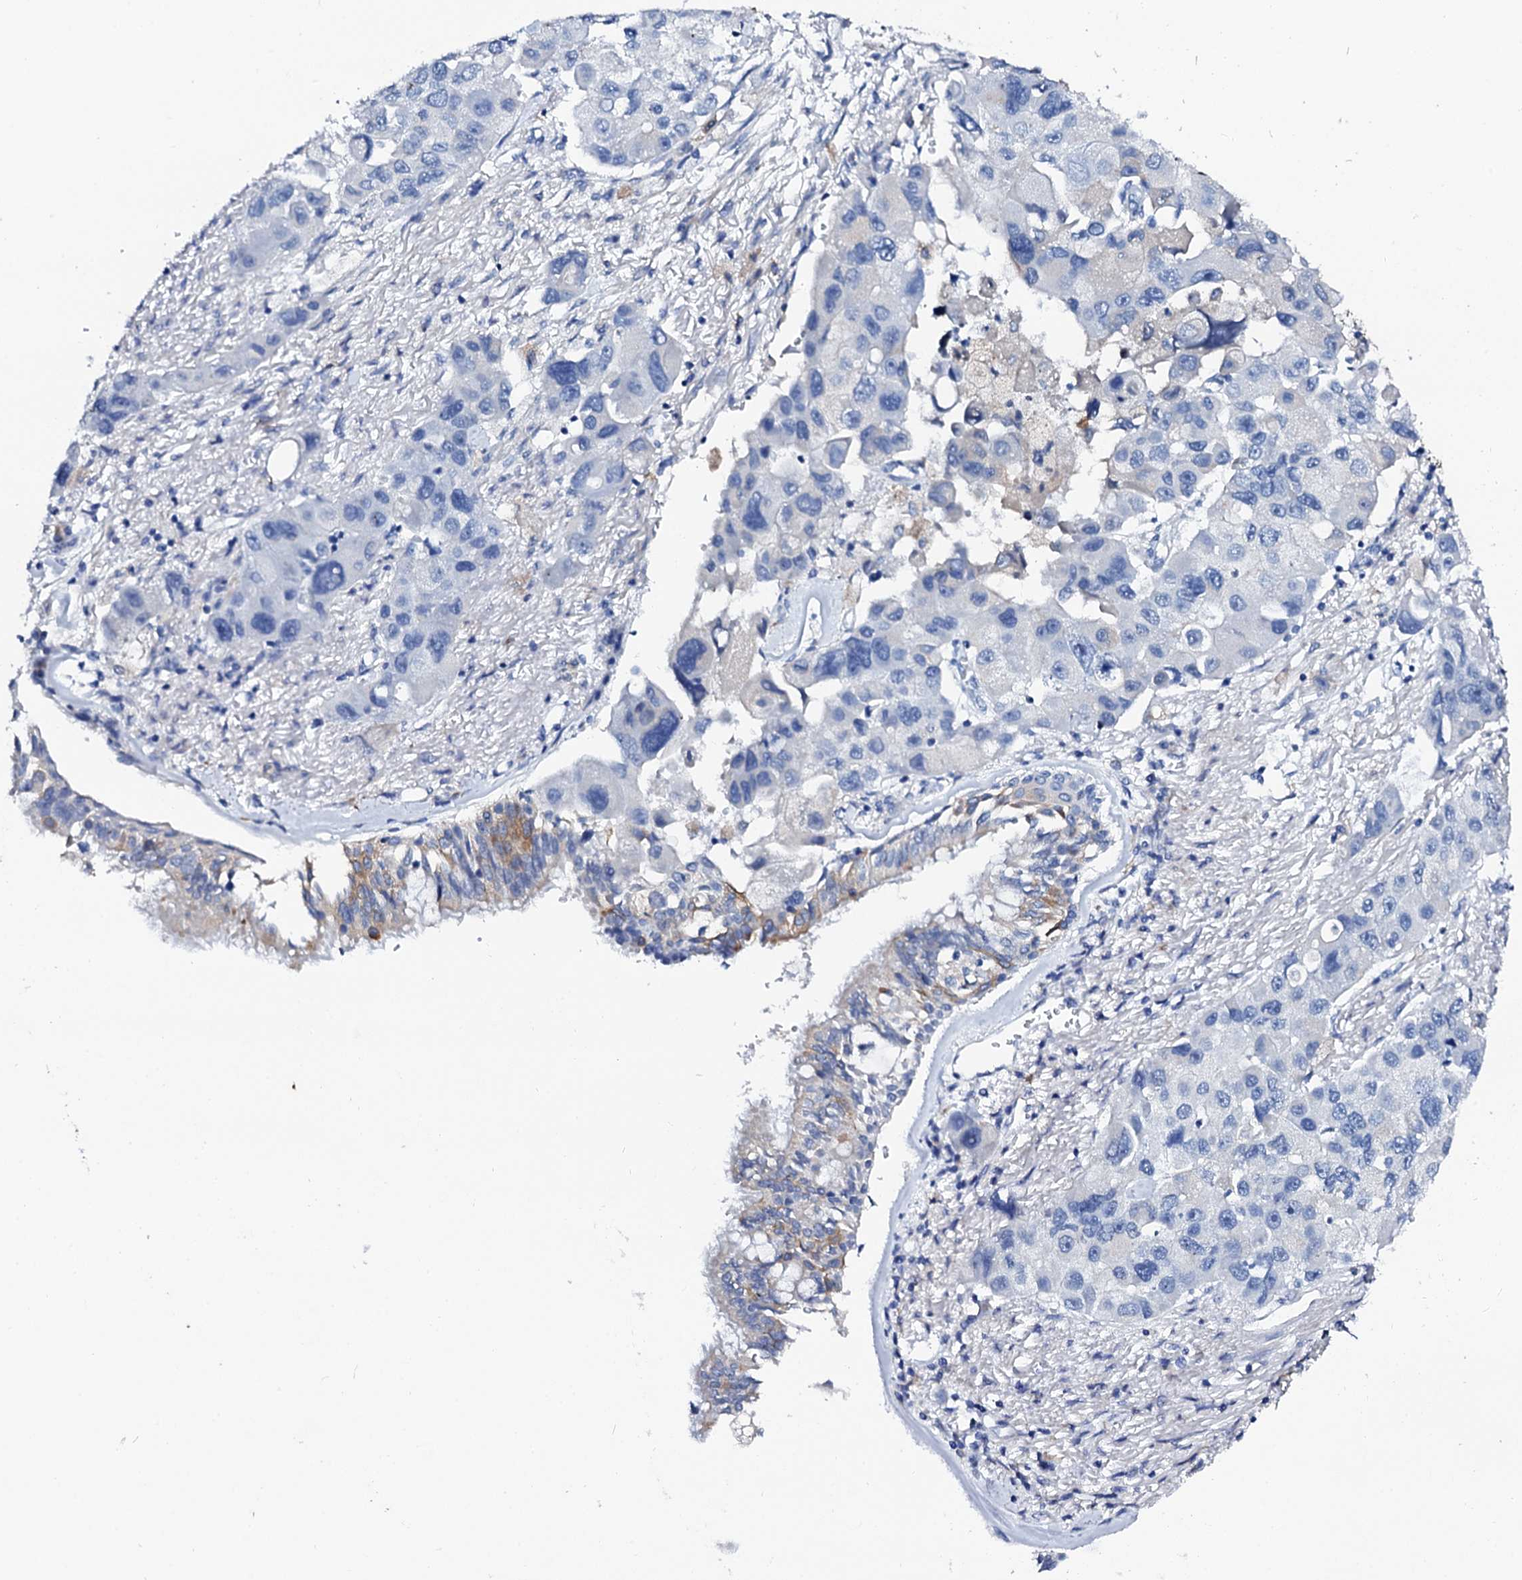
{"staining": {"intensity": "negative", "quantity": "none", "location": "none"}, "tissue": "lung cancer", "cell_type": "Tumor cells", "image_type": "cancer", "snomed": [{"axis": "morphology", "description": "Adenocarcinoma, NOS"}, {"axis": "topography", "description": "Lung"}], "caption": "Immunohistochemistry (IHC) micrograph of adenocarcinoma (lung) stained for a protein (brown), which reveals no expression in tumor cells.", "gene": "GLB1L3", "patient": {"sex": "female", "age": 54}}